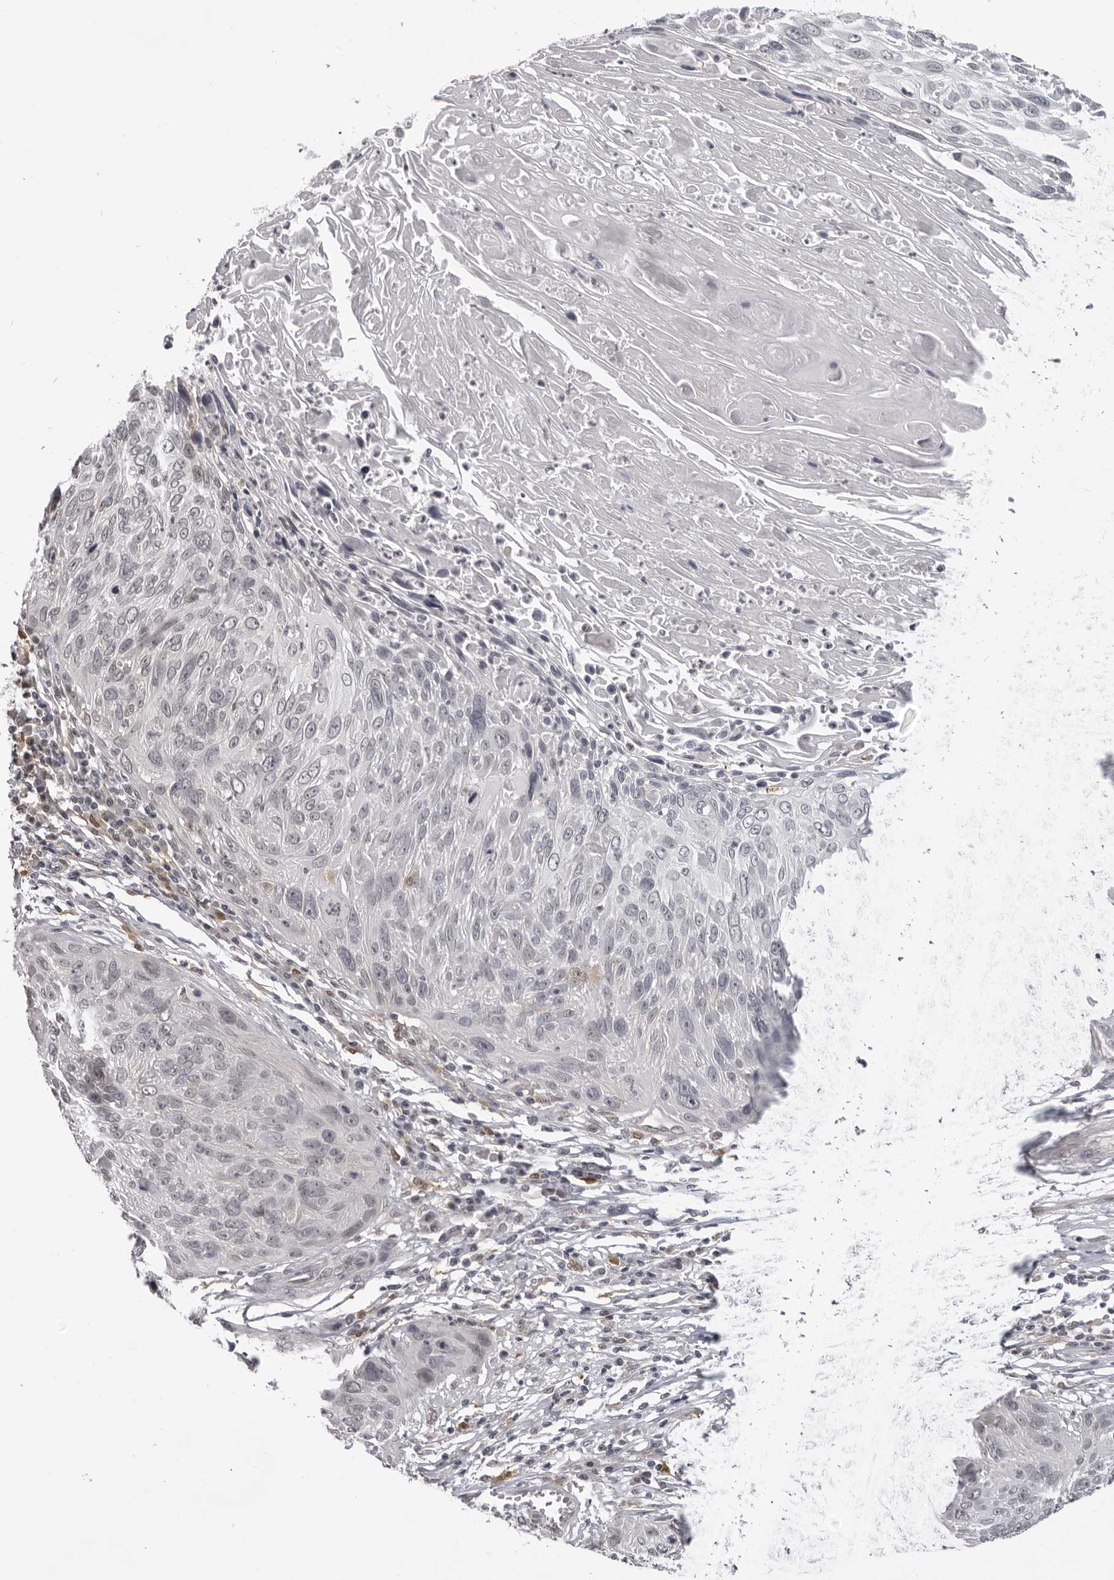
{"staining": {"intensity": "negative", "quantity": "none", "location": "none"}, "tissue": "cervical cancer", "cell_type": "Tumor cells", "image_type": "cancer", "snomed": [{"axis": "morphology", "description": "Squamous cell carcinoma, NOS"}, {"axis": "topography", "description": "Cervix"}], "caption": "This histopathology image is of cervical squamous cell carcinoma stained with immunohistochemistry (IHC) to label a protein in brown with the nuclei are counter-stained blue. There is no staining in tumor cells.", "gene": "SRGAP2", "patient": {"sex": "female", "age": 51}}